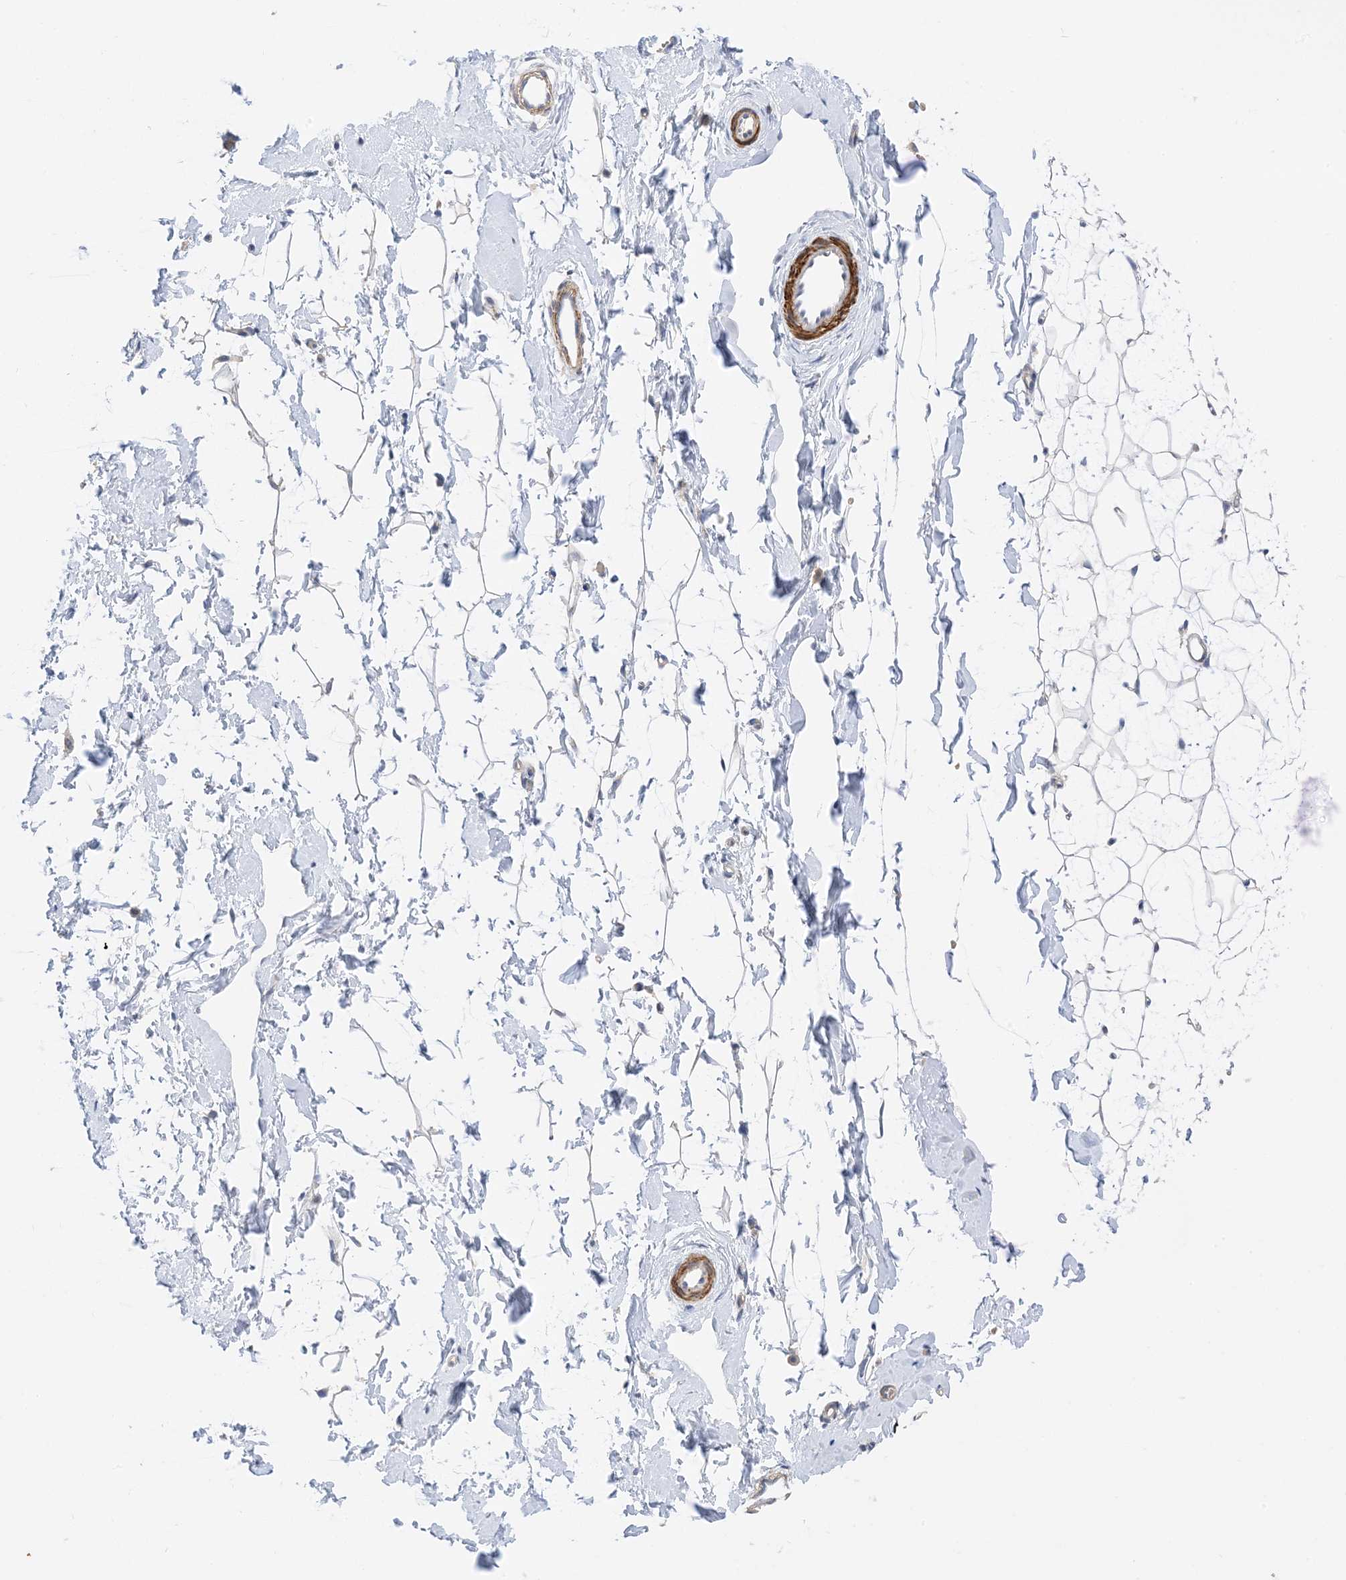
{"staining": {"intensity": "negative", "quantity": "none", "location": "none"}, "tissue": "adipose tissue", "cell_type": "Adipocytes", "image_type": "normal", "snomed": [{"axis": "morphology", "description": "Normal tissue, NOS"}, {"axis": "topography", "description": "Breast"}], "caption": "Immunohistochemistry (IHC) photomicrograph of normal adipose tissue: adipose tissue stained with DAB shows no significant protein expression in adipocytes.", "gene": "KIFBP", "patient": {"sex": "female", "age": 23}}